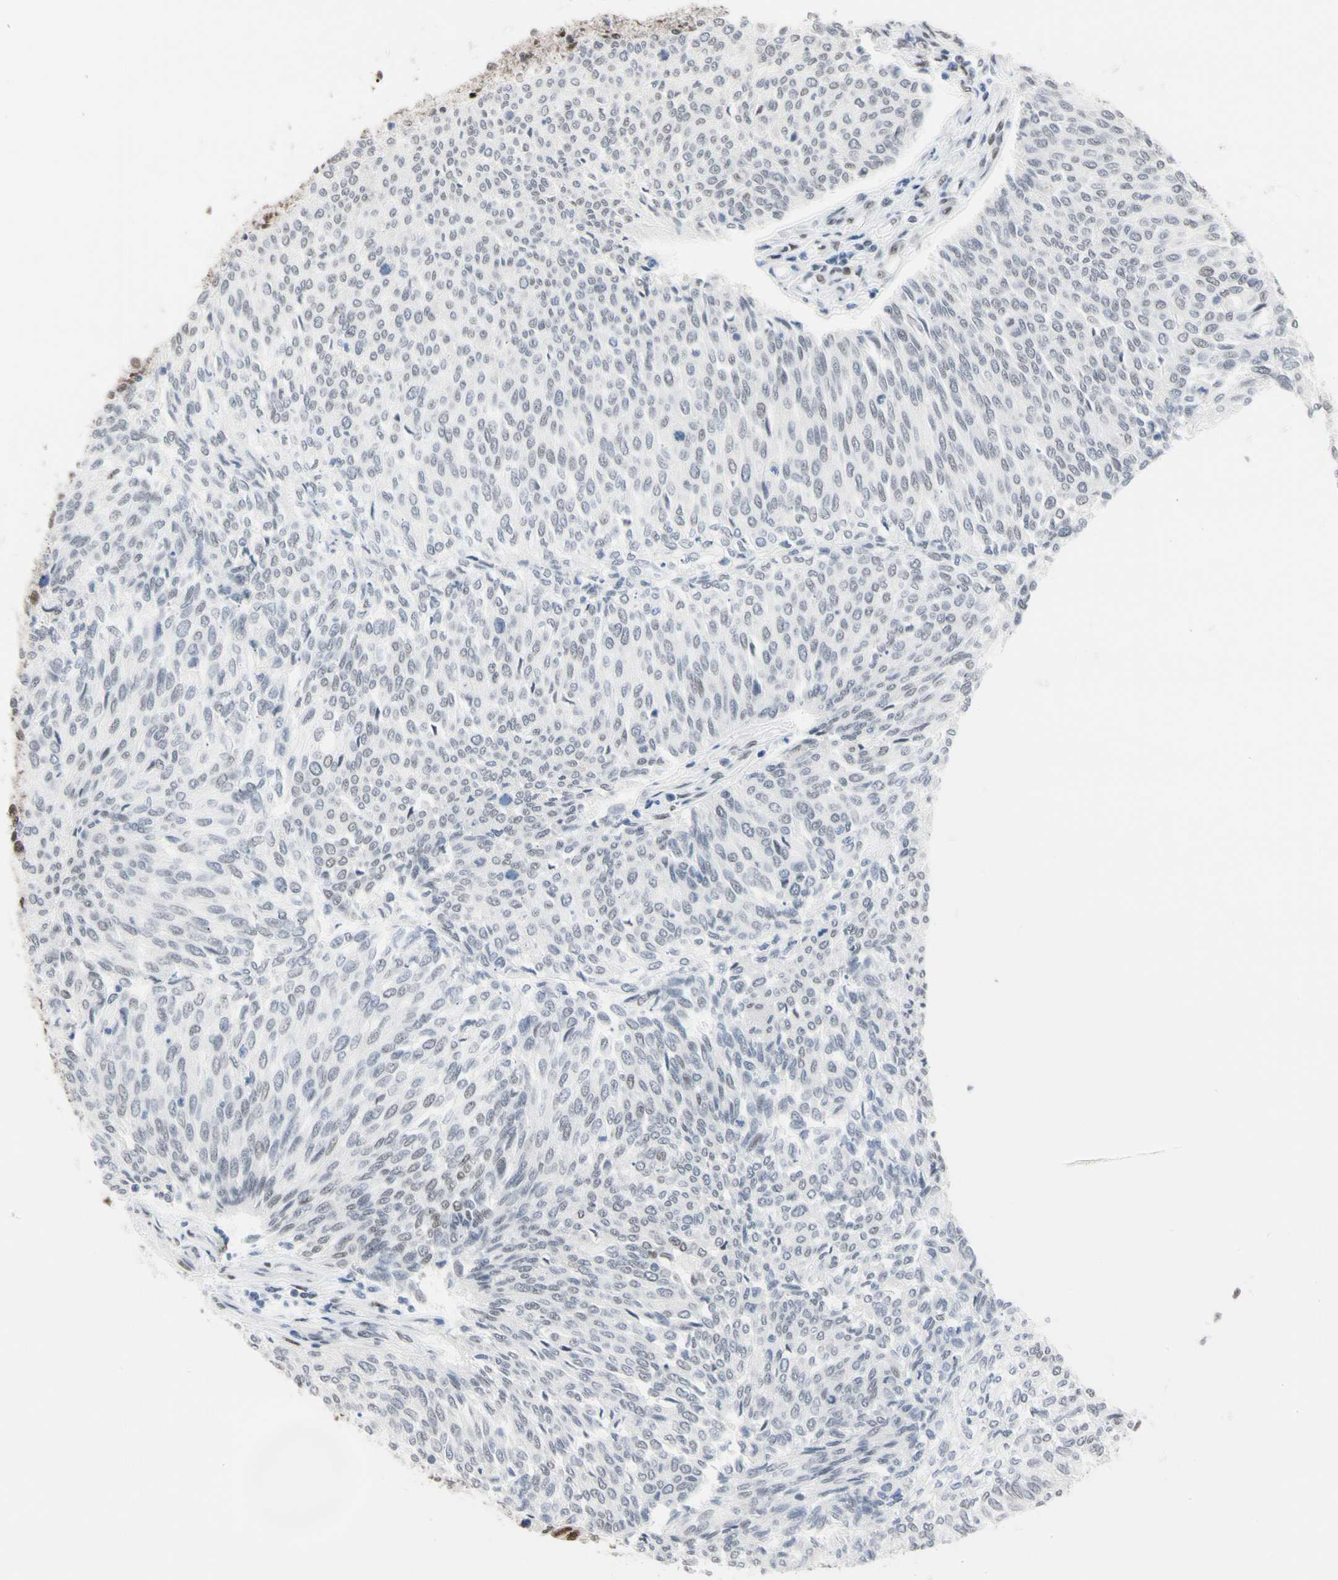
{"staining": {"intensity": "weak", "quantity": "<25%", "location": "nuclear"}, "tissue": "urothelial cancer", "cell_type": "Tumor cells", "image_type": "cancer", "snomed": [{"axis": "morphology", "description": "Urothelial carcinoma, Low grade"}, {"axis": "topography", "description": "Urinary bladder"}], "caption": "A histopathology image of urothelial cancer stained for a protein shows no brown staining in tumor cells.", "gene": "FAM98B", "patient": {"sex": "female", "age": 79}}